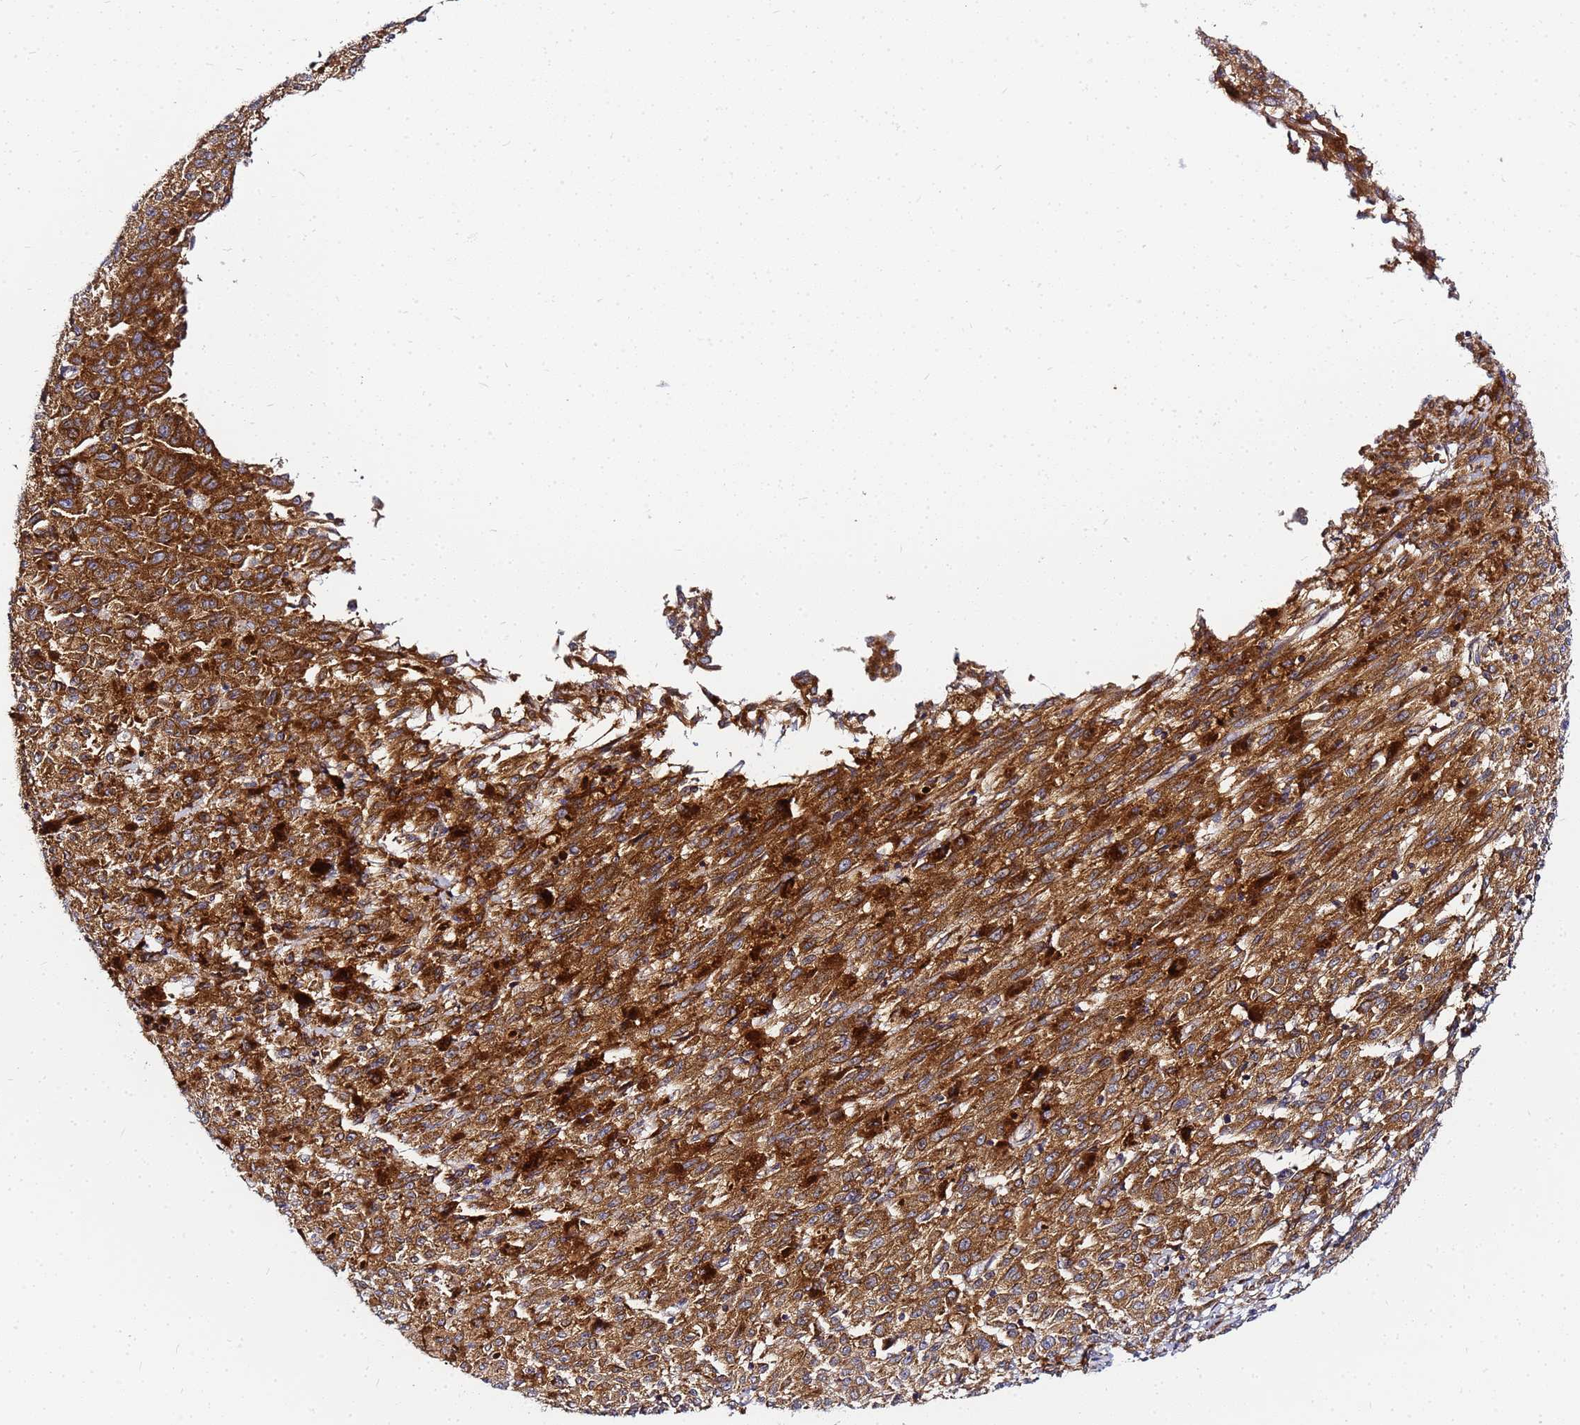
{"staining": {"intensity": "strong", "quantity": ">75%", "location": "cytoplasmic/membranous"}, "tissue": "melanoma", "cell_type": "Tumor cells", "image_type": "cancer", "snomed": [{"axis": "morphology", "description": "Malignant melanoma, NOS"}, {"axis": "topography", "description": "Skin"}], "caption": "An IHC micrograph of tumor tissue is shown. Protein staining in brown highlights strong cytoplasmic/membranous positivity in malignant melanoma within tumor cells.", "gene": "CHM", "patient": {"sex": "female", "age": 52}}